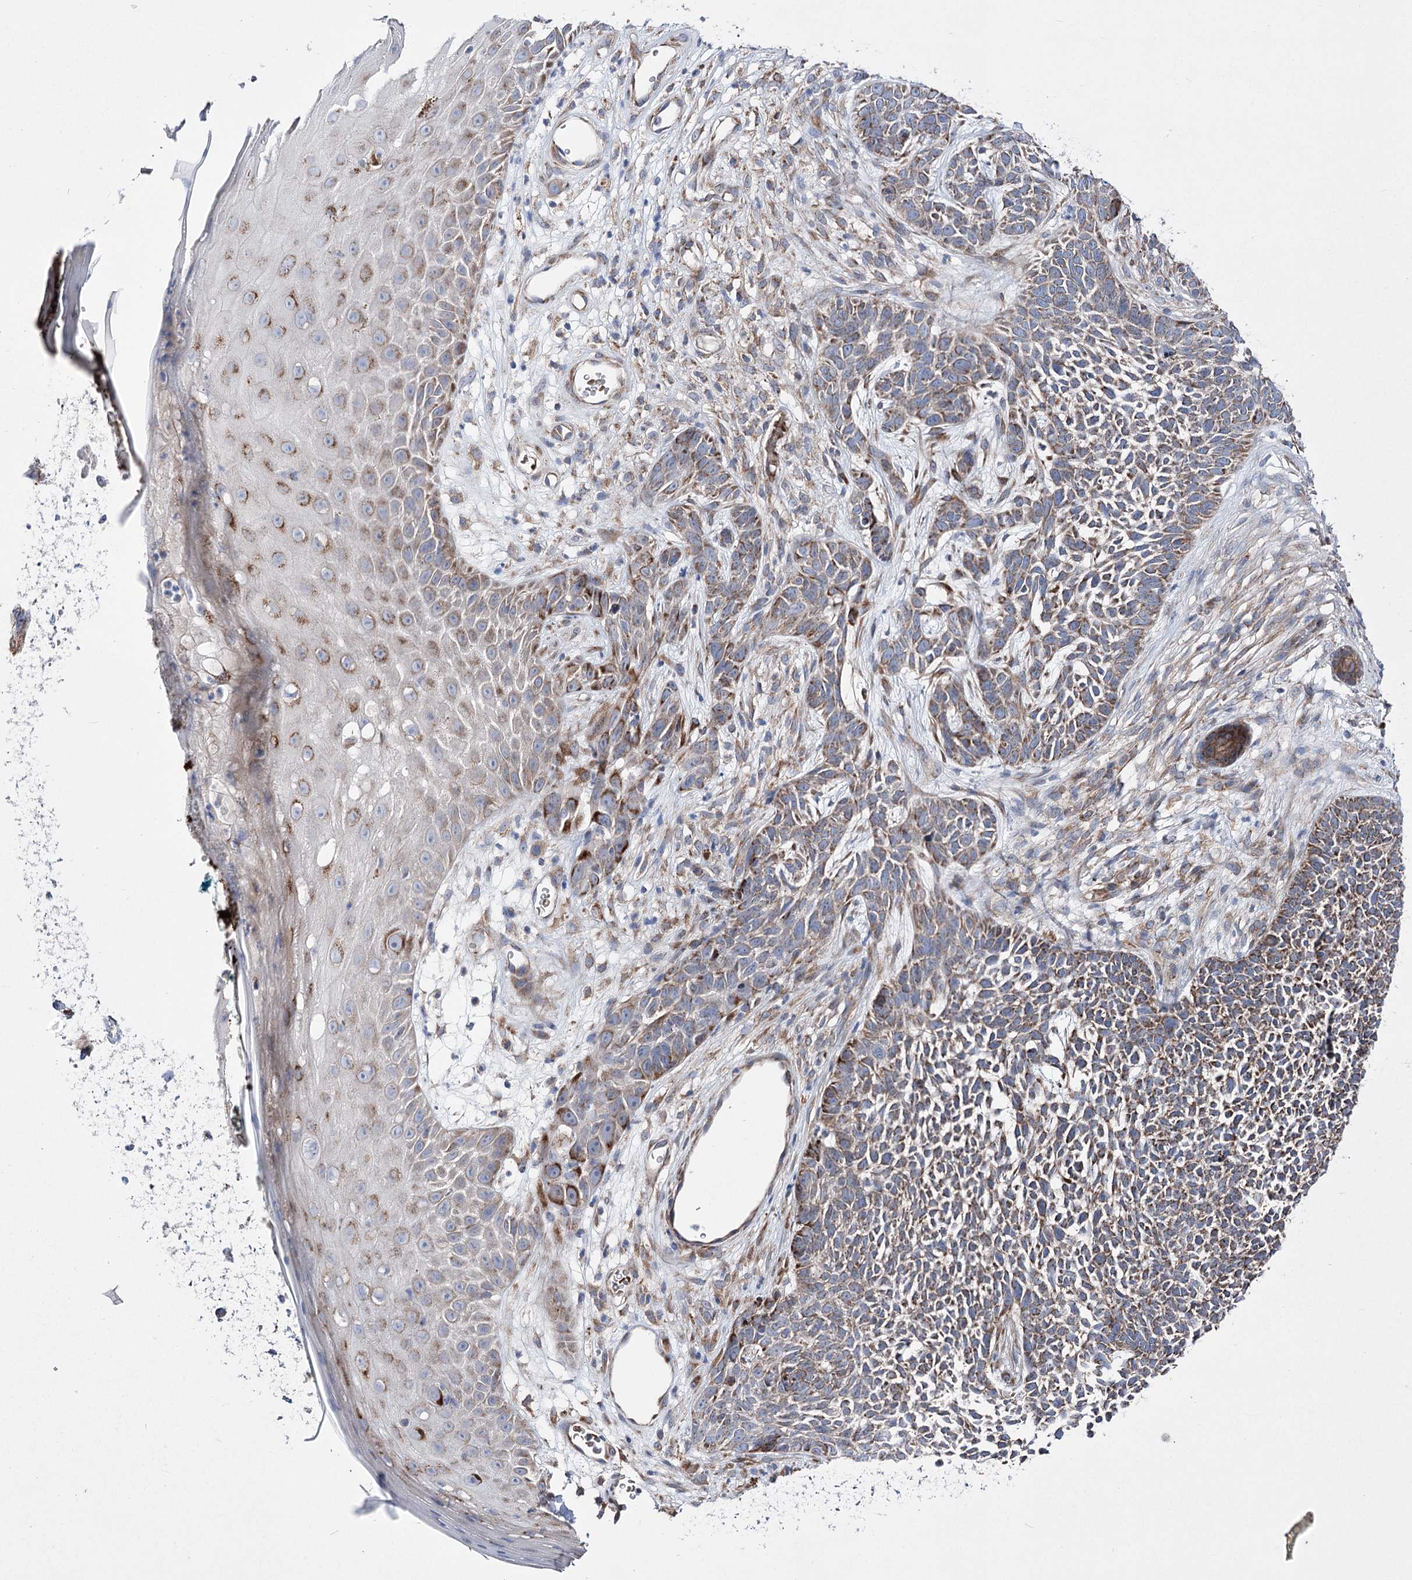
{"staining": {"intensity": "moderate", "quantity": ">75%", "location": "cytoplasmic/membranous"}, "tissue": "skin cancer", "cell_type": "Tumor cells", "image_type": "cancer", "snomed": [{"axis": "morphology", "description": "Basal cell carcinoma"}, {"axis": "topography", "description": "Skin"}], "caption": "Immunohistochemistry image of neoplastic tissue: skin cancer stained using IHC exhibits medium levels of moderate protein expression localized specifically in the cytoplasmic/membranous of tumor cells, appearing as a cytoplasmic/membranous brown color.", "gene": "OSBPL5", "patient": {"sex": "female", "age": 84}}